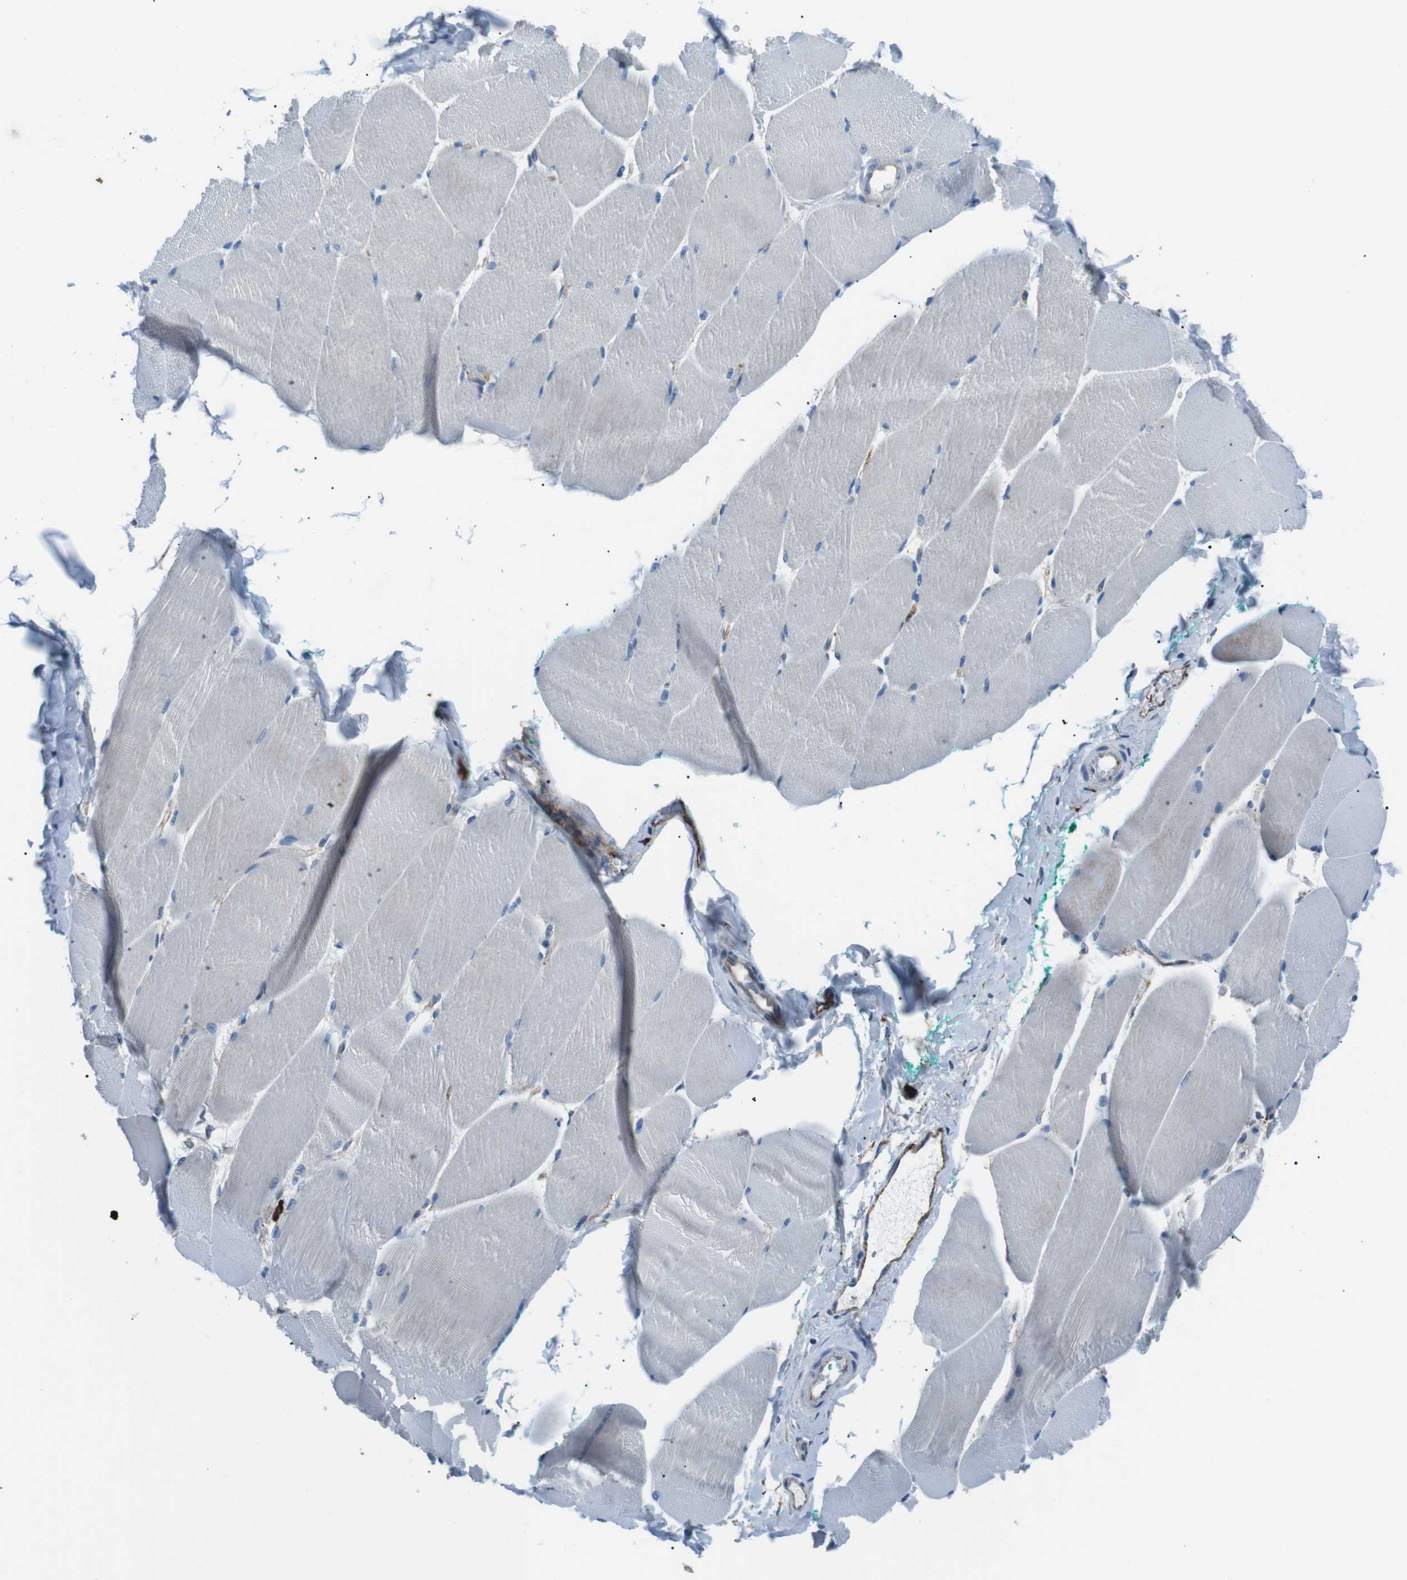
{"staining": {"intensity": "negative", "quantity": "none", "location": "none"}, "tissue": "skeletal muscle", "cell_type": "Myocytes", "image_type": "normal", "snomed": [{"axis": "morphology", "description": "Normal tissue, NOS"}, {"axis": "morphology", "description": "Squamous cell carcinoma, NOS"}, {"axis": "topography", "description": "Skeletal muscle"}], "caption": "Immunohistochemistry (IHC) photomicrograph of normal skeletal muscle: skeletal muscle stained with DAB (3,3'-diaminobenzidine) demonstrates no significant protein staining in myocytes.", "gene": "CSF2RA", "patient": {"sex": "male", "age": 51}}